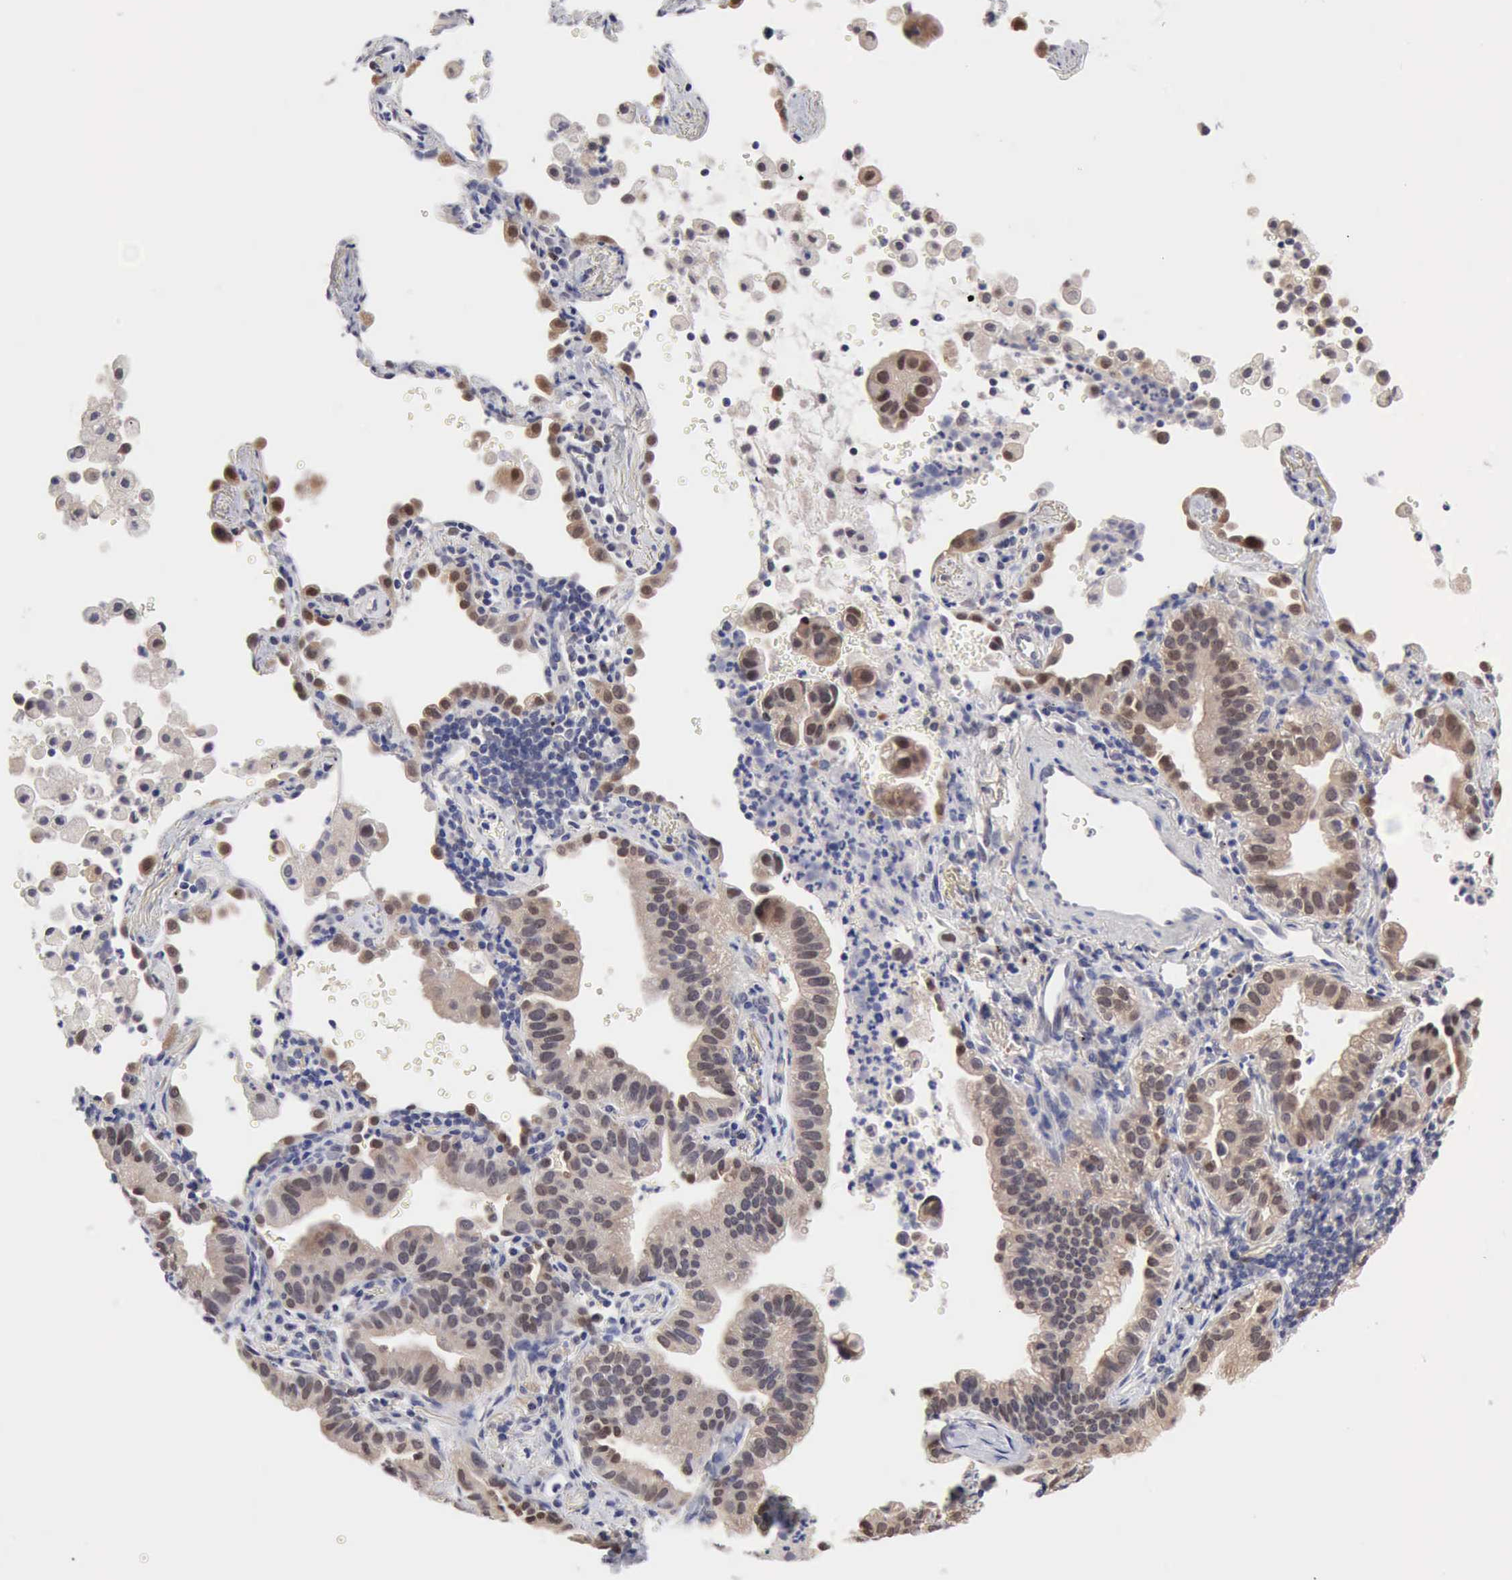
{"staining": {"intensity": "moderate", "quantity": ">75%", "location": "cytoplasmic/membranous,nuclear"}, "tissue": "lung cancer", "cell_type": "Tumor cells", "image_type": "cancer", "snomed": [{"axis": "morphology", "description": "Adenocarcinoma, NOS"}, {"axis": "topography", "description": "Lung"}], "caption": "IHC (DAB) staining of human lung cancer reveals moderate cytoplasmic/membranous and nuclear protein positivity in about >75% of tumor cells.", "gene": "PTGR2", "patient": {"sex": "female", "age": 50}}